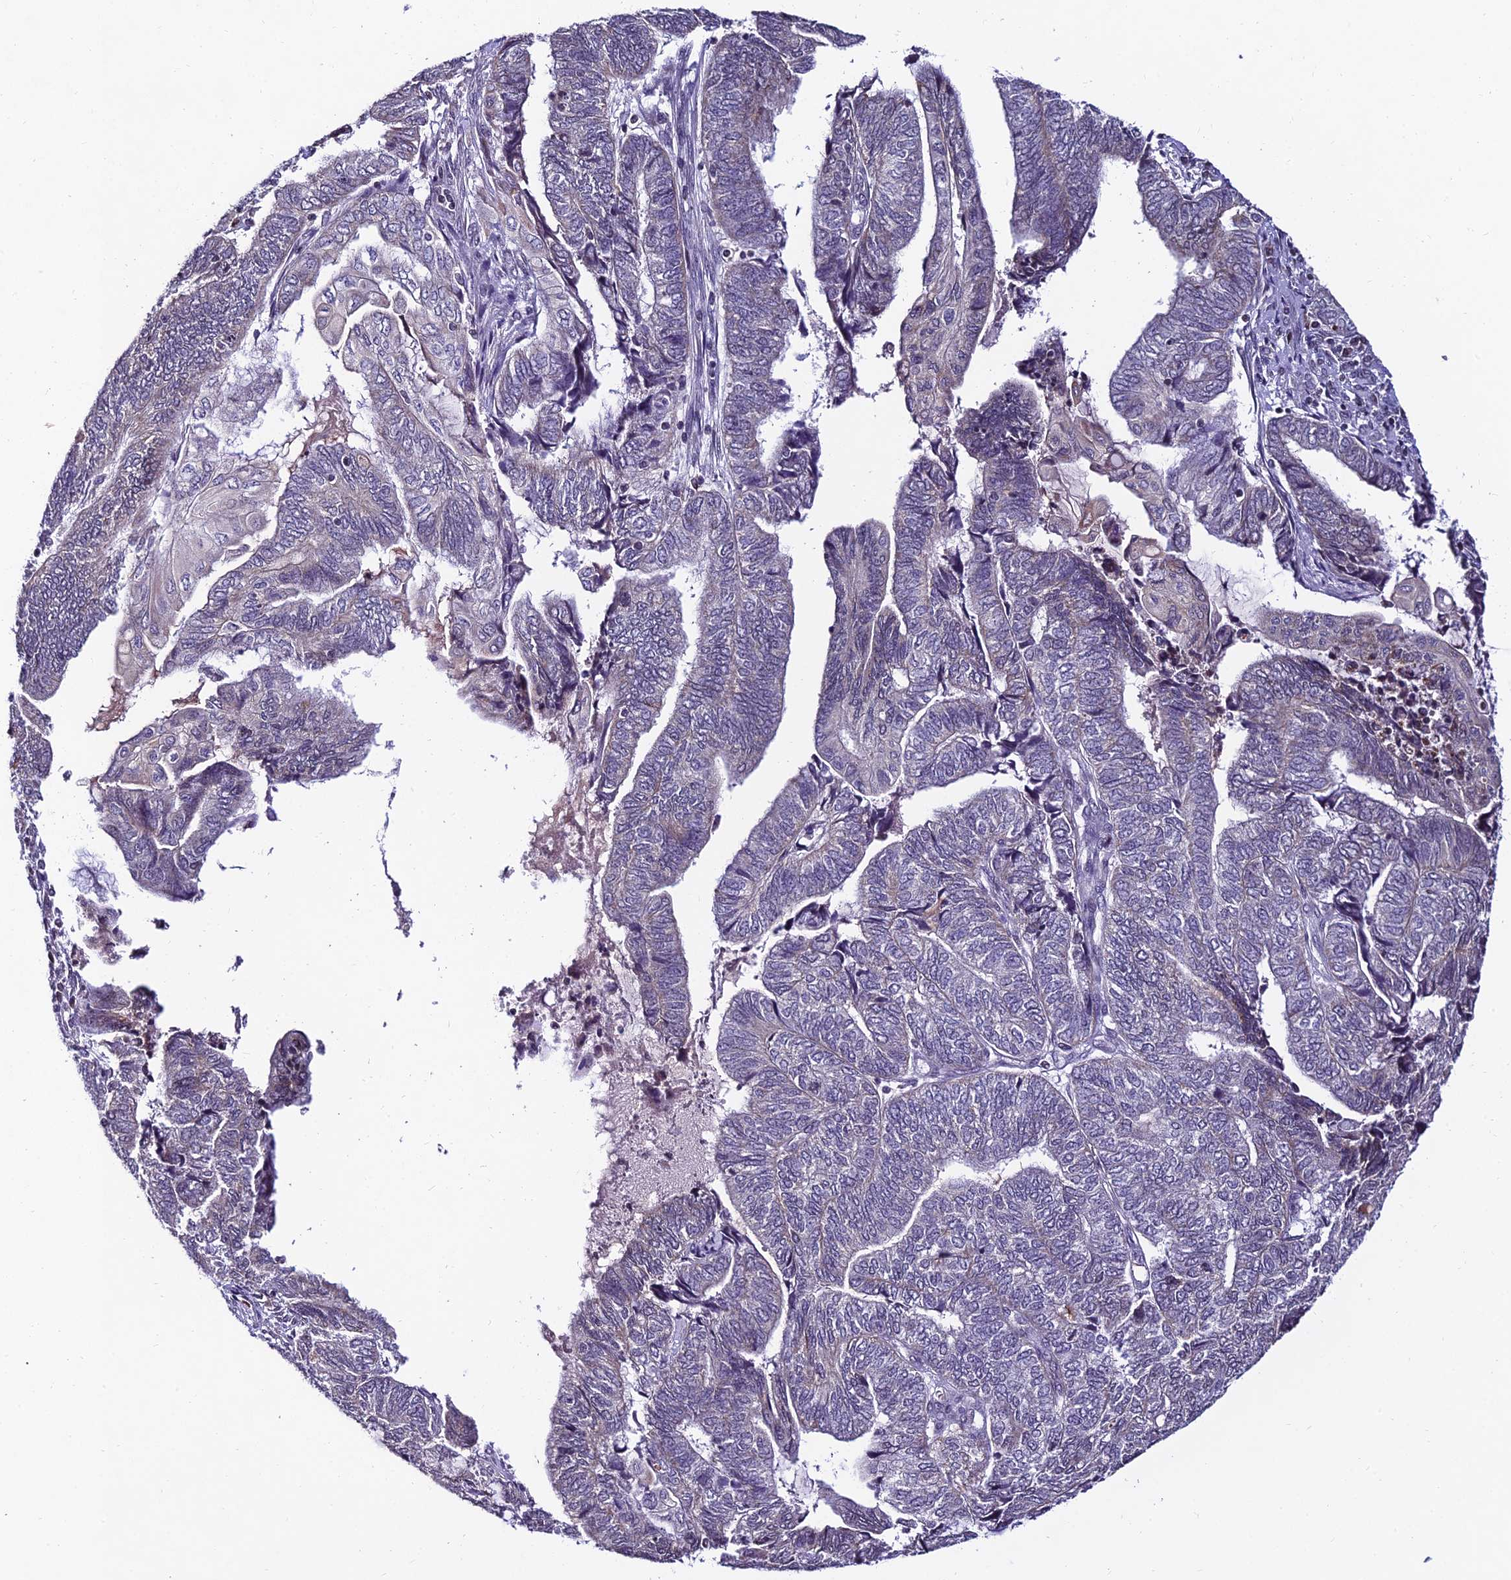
{"staining": {"intensity": "negative", "quantity": "none", "location": "none"}, "tissue": "endometrial cancer", "cell_type": "Tumor cells", "image_type": "cancer", "snomed": [{"axis": "morphology", "description": "Adenocarcinoma, NOS"}, {"axis": "topography", "description": "Uterus"}, {"axis": "topography", "description": "Endometrium"}], "caption": "Photomicrograph shows no significant protein positivity in tumor cells of endometrial adenocarcinoma.", "gene": "CDNF", "patient": {"sex": "female", "age": 70}}